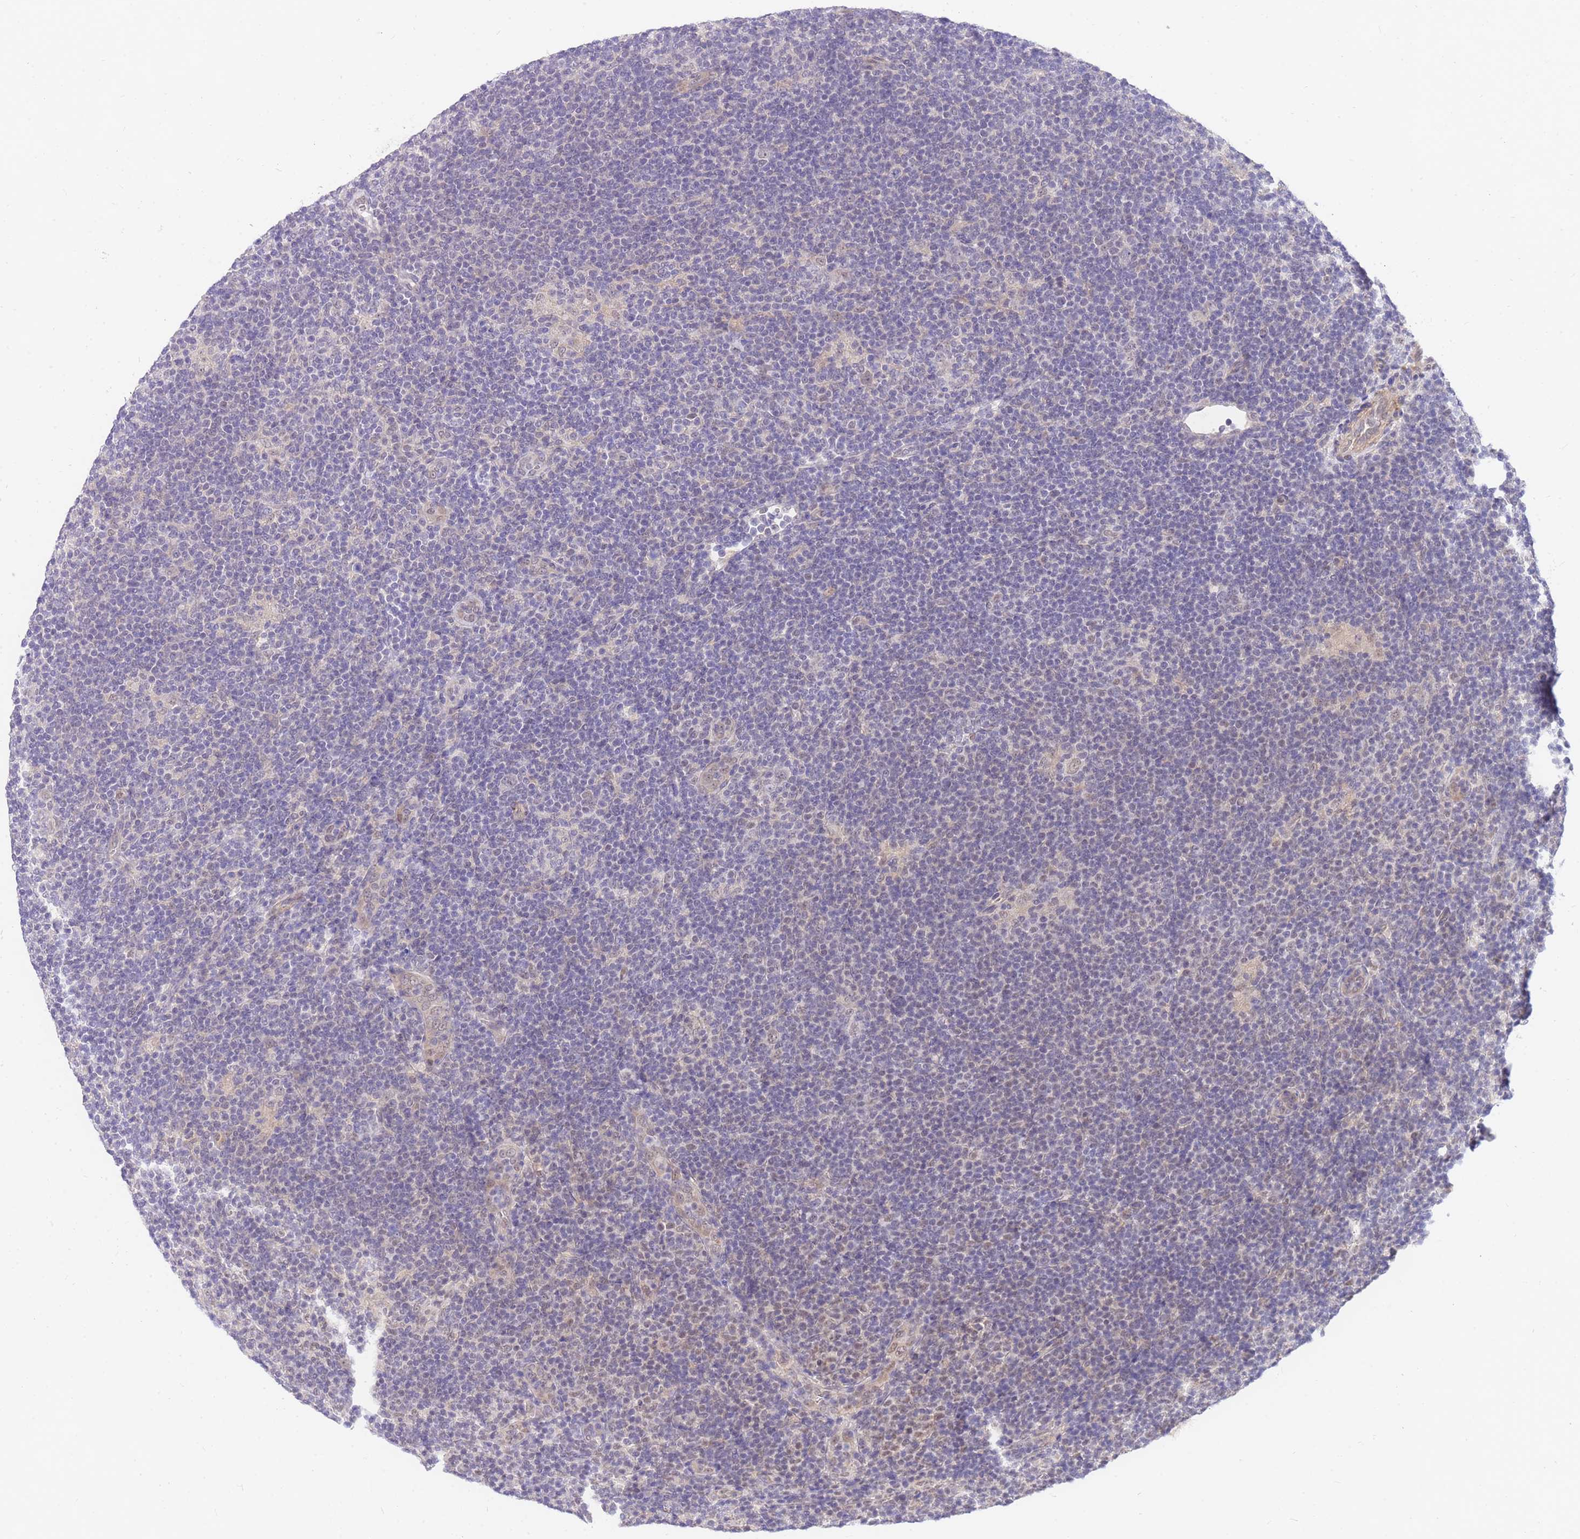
{"staining": {"intensity": "negative", "quantity": "none", "location": "none"}, "tissue": "lymphoma", "cell_type": "Tumor cells", "image_type": "cancer", "snomed": [{"axis": "morphology", "description": "Hodgkin's disease, NOS"}, {"axis": "topography", "description": "Lymph node"}], "caption": "Tumor cells are negative for brown protein staining in Hodgkin's disease.", "gene": "S100PBP", "patient": {"sex": "female", "age": 57}}